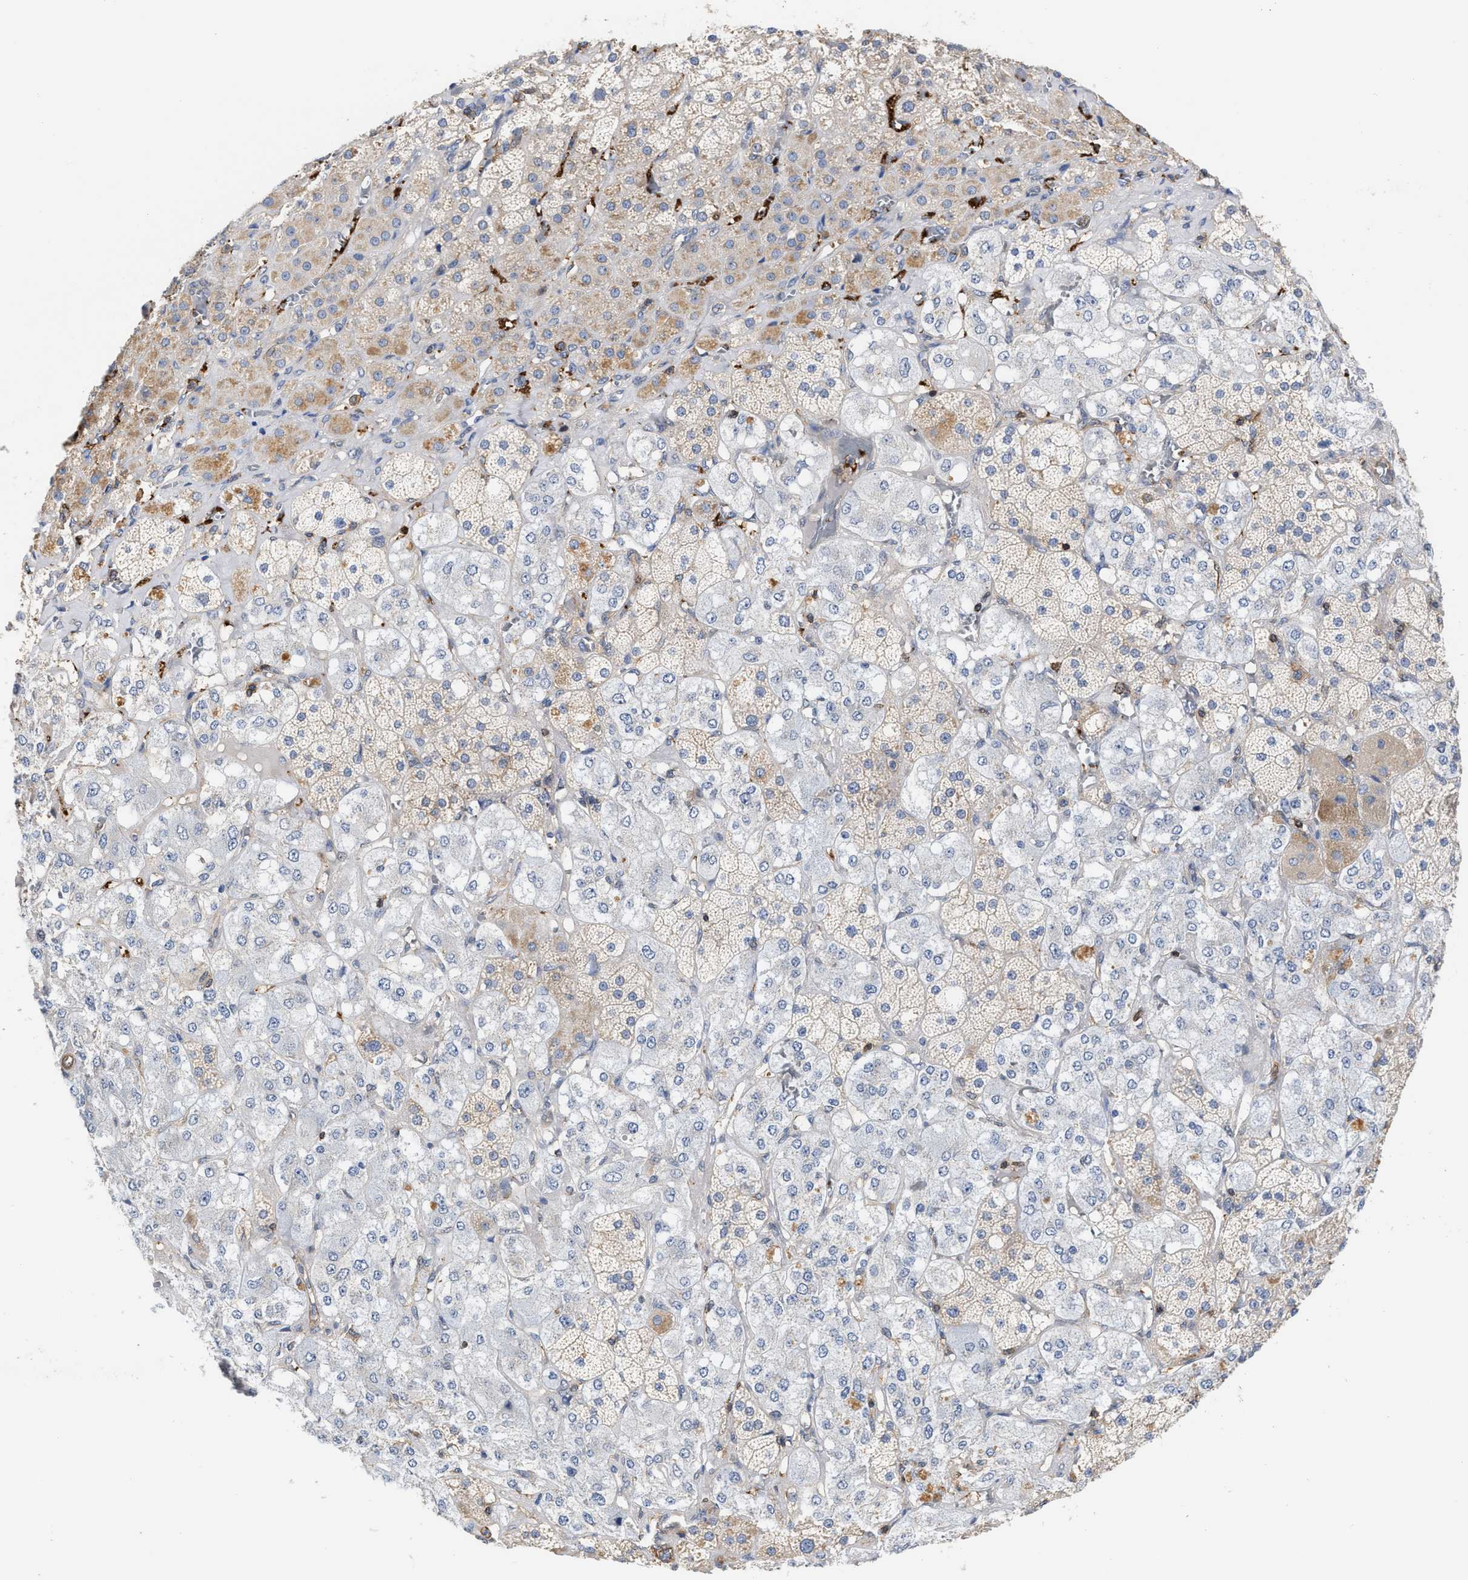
{"staining": {"intensity": "negative", "quantity": "none", "location": "none"}, "tissue": "adrenal gland", "cell_type": "Glandular cells", "image_type": "normal", "snomed": [{"axis": "morphology", "description": "Normal tissue, NOS"}, {"axis": "topography", "description": "Adrenal gland"}], "caption": "DAB (3,3'-diaminobenzidine) immunohistochemical staining of normal adrenal gland reveals no significant expression in glandular cells.", "gene": "HS3ST5", "patient": {"sex": "male", "age": 57}}